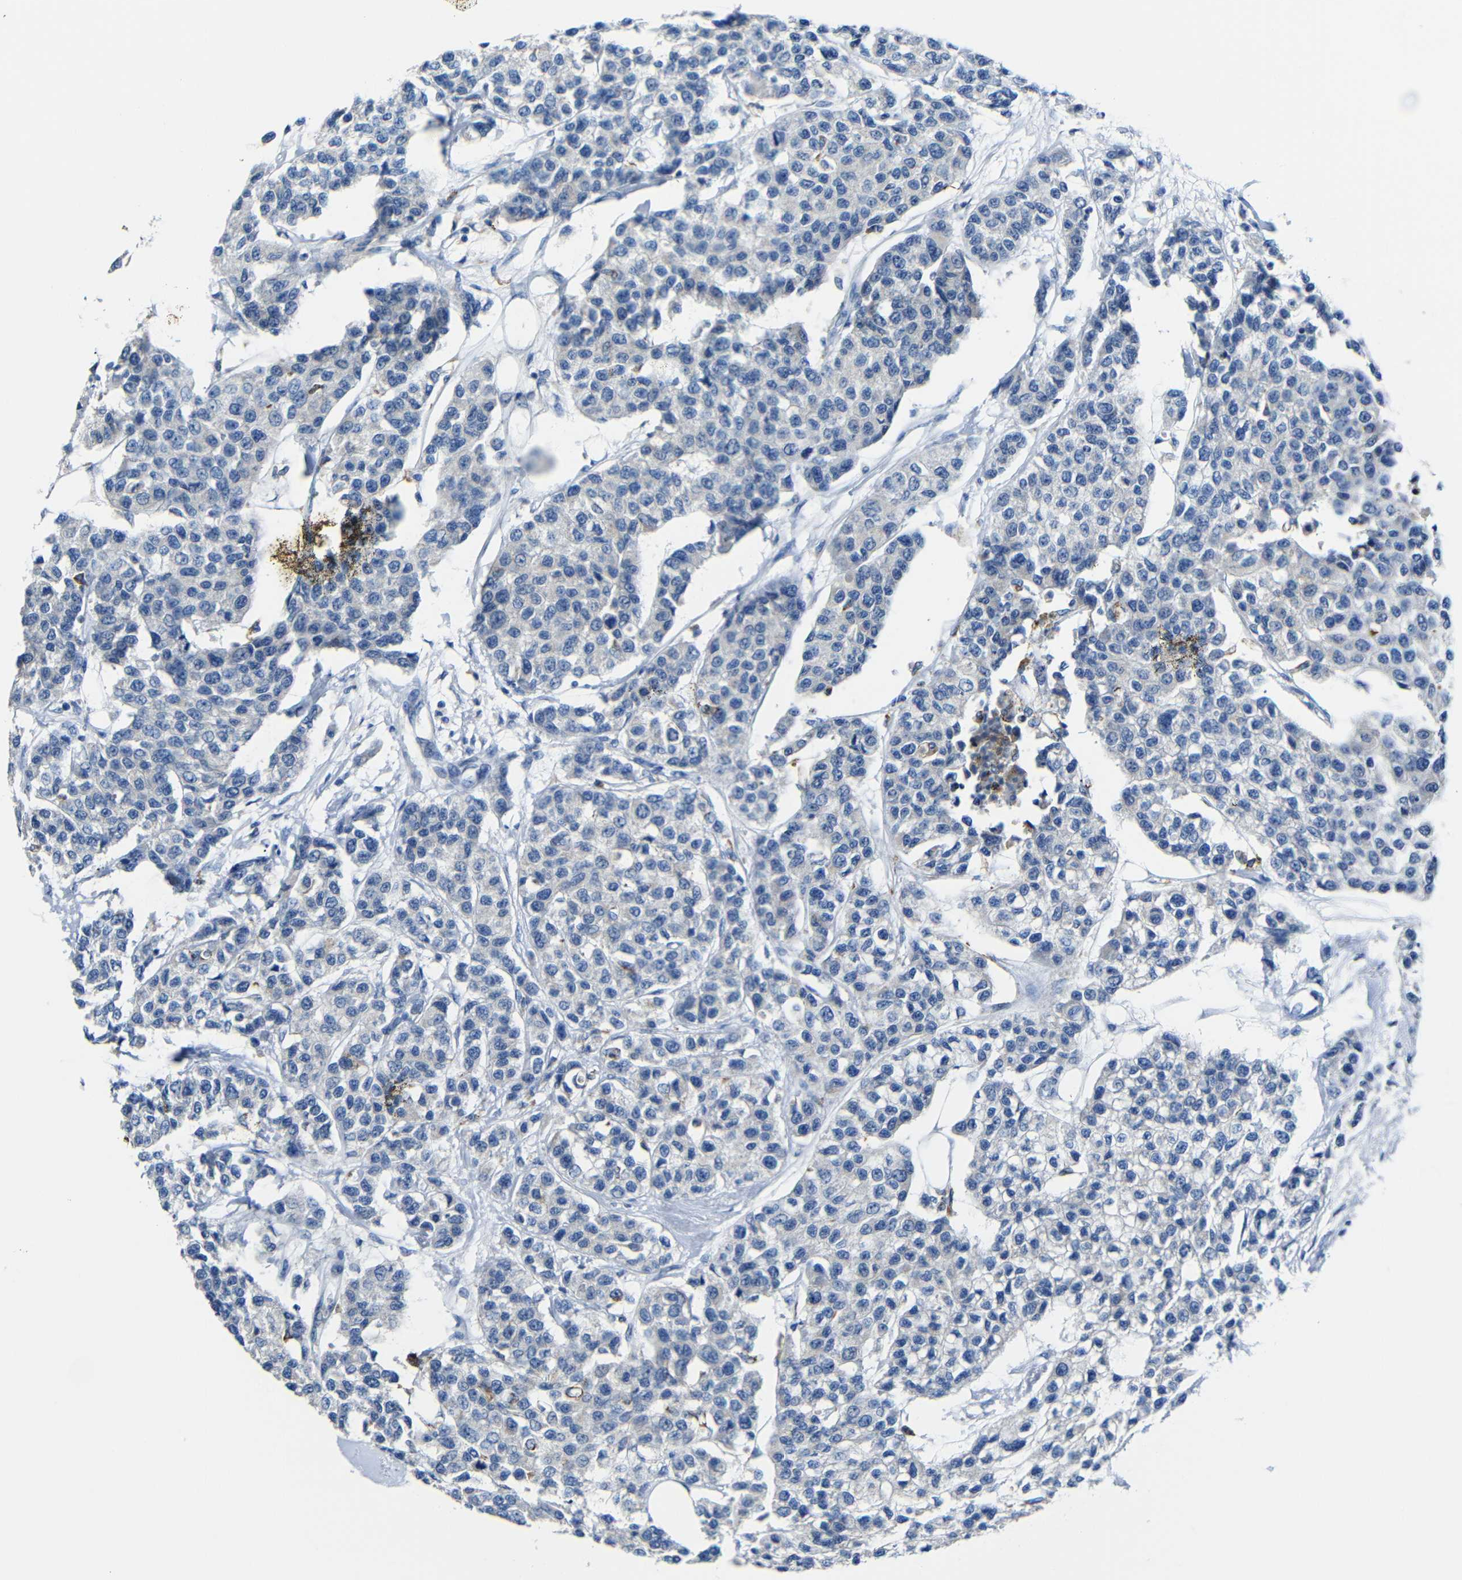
{"staining": {"intensity": "negative", "quantity": "none", "location": "none"}, "tissue": "breast cancer", "cell_type": "Tumor cells", "image_type": "cancer", "snomed": [{"axis": "morphology", "description": "Duct carcinoma"}, {"axis": "topography", "description": "Breast"}], "caption": "DAB (3,3'-diaminobenzidine) immunohistochemical staining of breast cancer reveals no significant staining in tumor cells.", "gene": "C15orf48", "patient": {"sex": "female", "age": 51}}